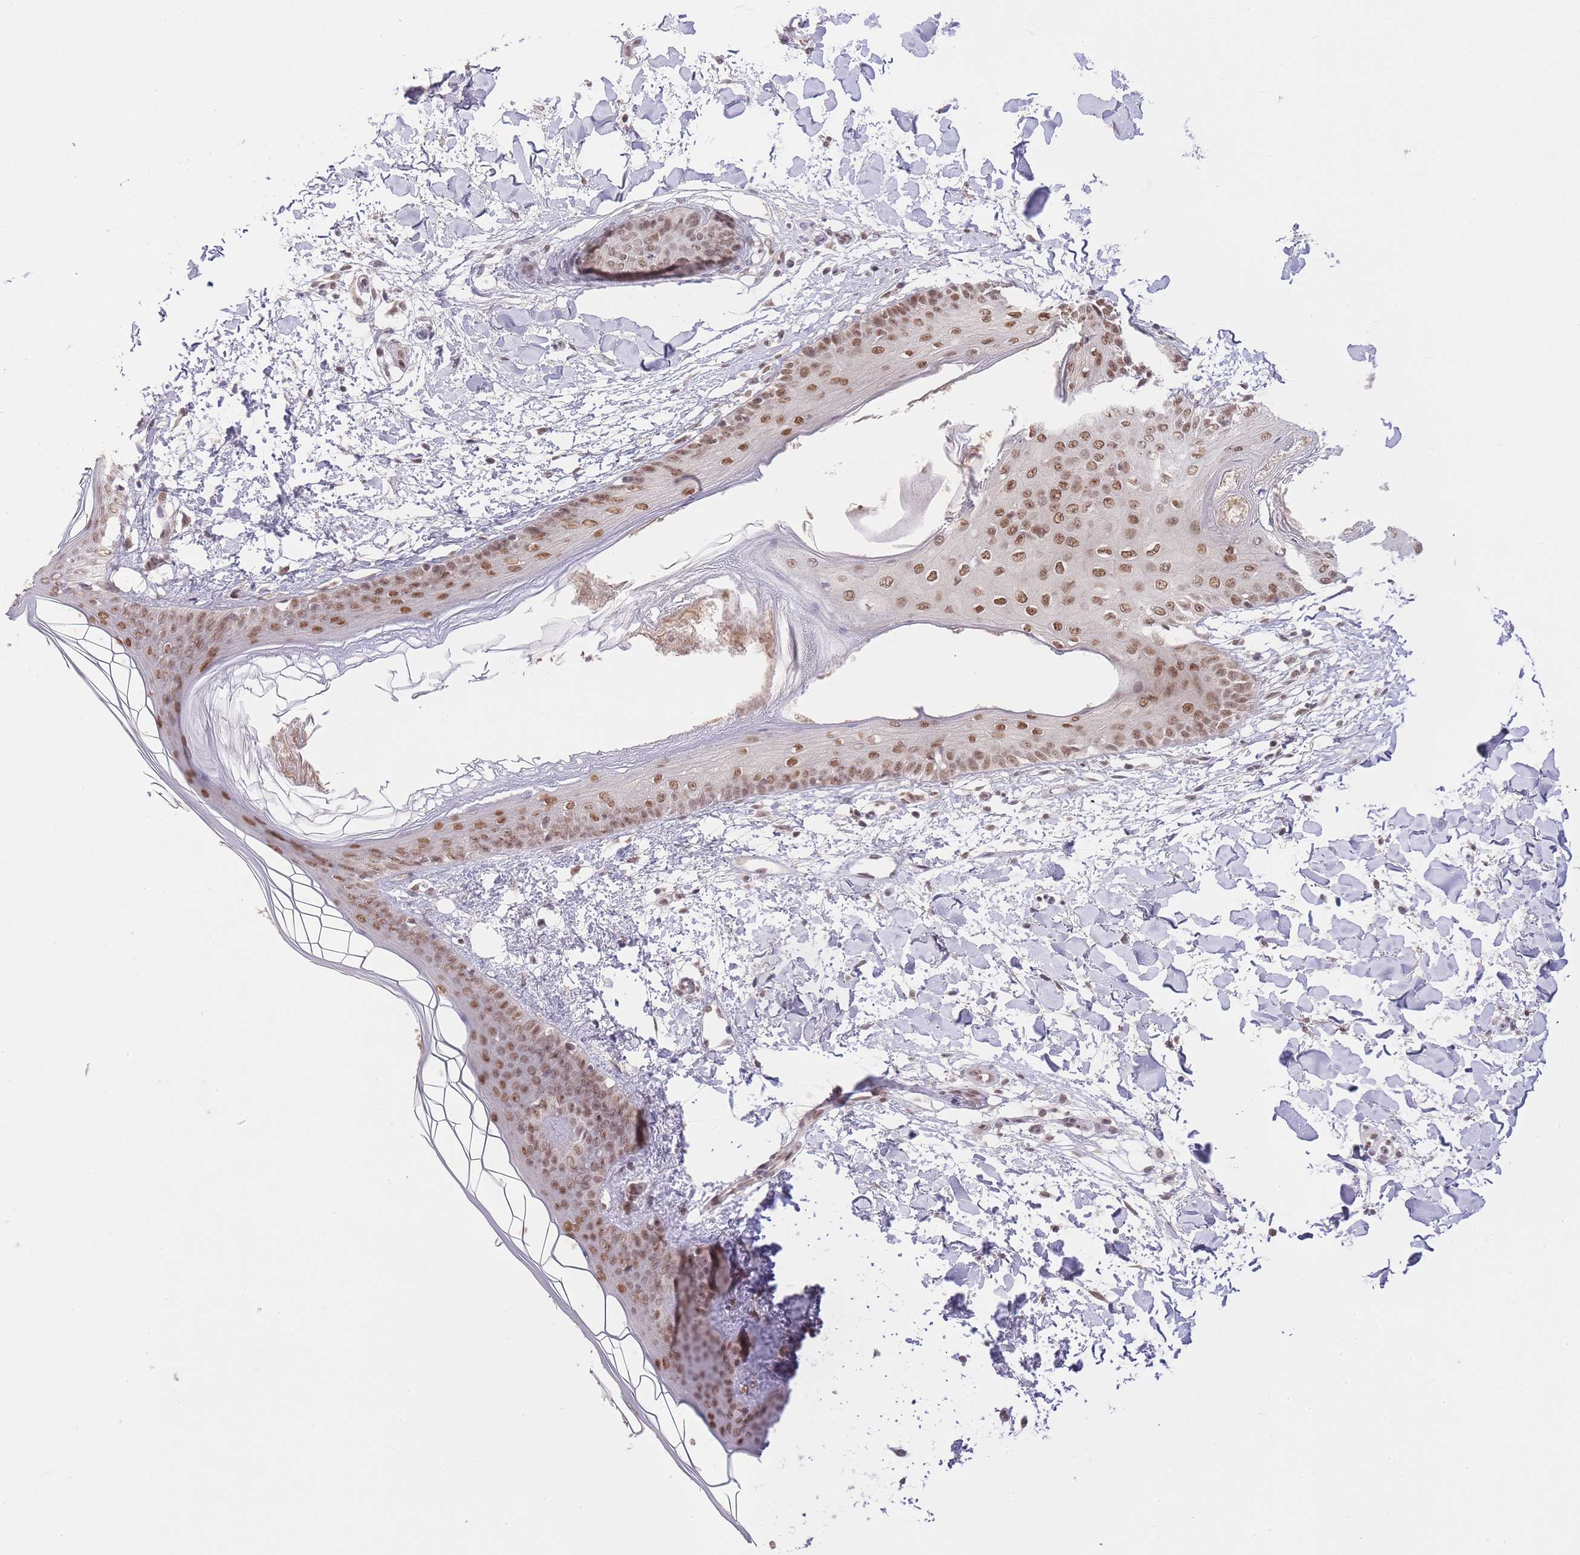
{"staining": {"intensity": "moderate", "quantity": ">75%", "location": "nuclear"}, "tissue": "skin", "cell_type": "Fibroblasts", "image_type": "normal", "snomed": [{"axis": "morphology", "description": "Normal tissue, NOS"}, {"axis": "topography", "description": "Skin"}], "caption": "Protein analysis of unremarkable skin exhibits moderate nuclear positivity in about >75% of fibroblasts.", "gene": "TMED3", "patient": {"sex": "female", "age": 34}}